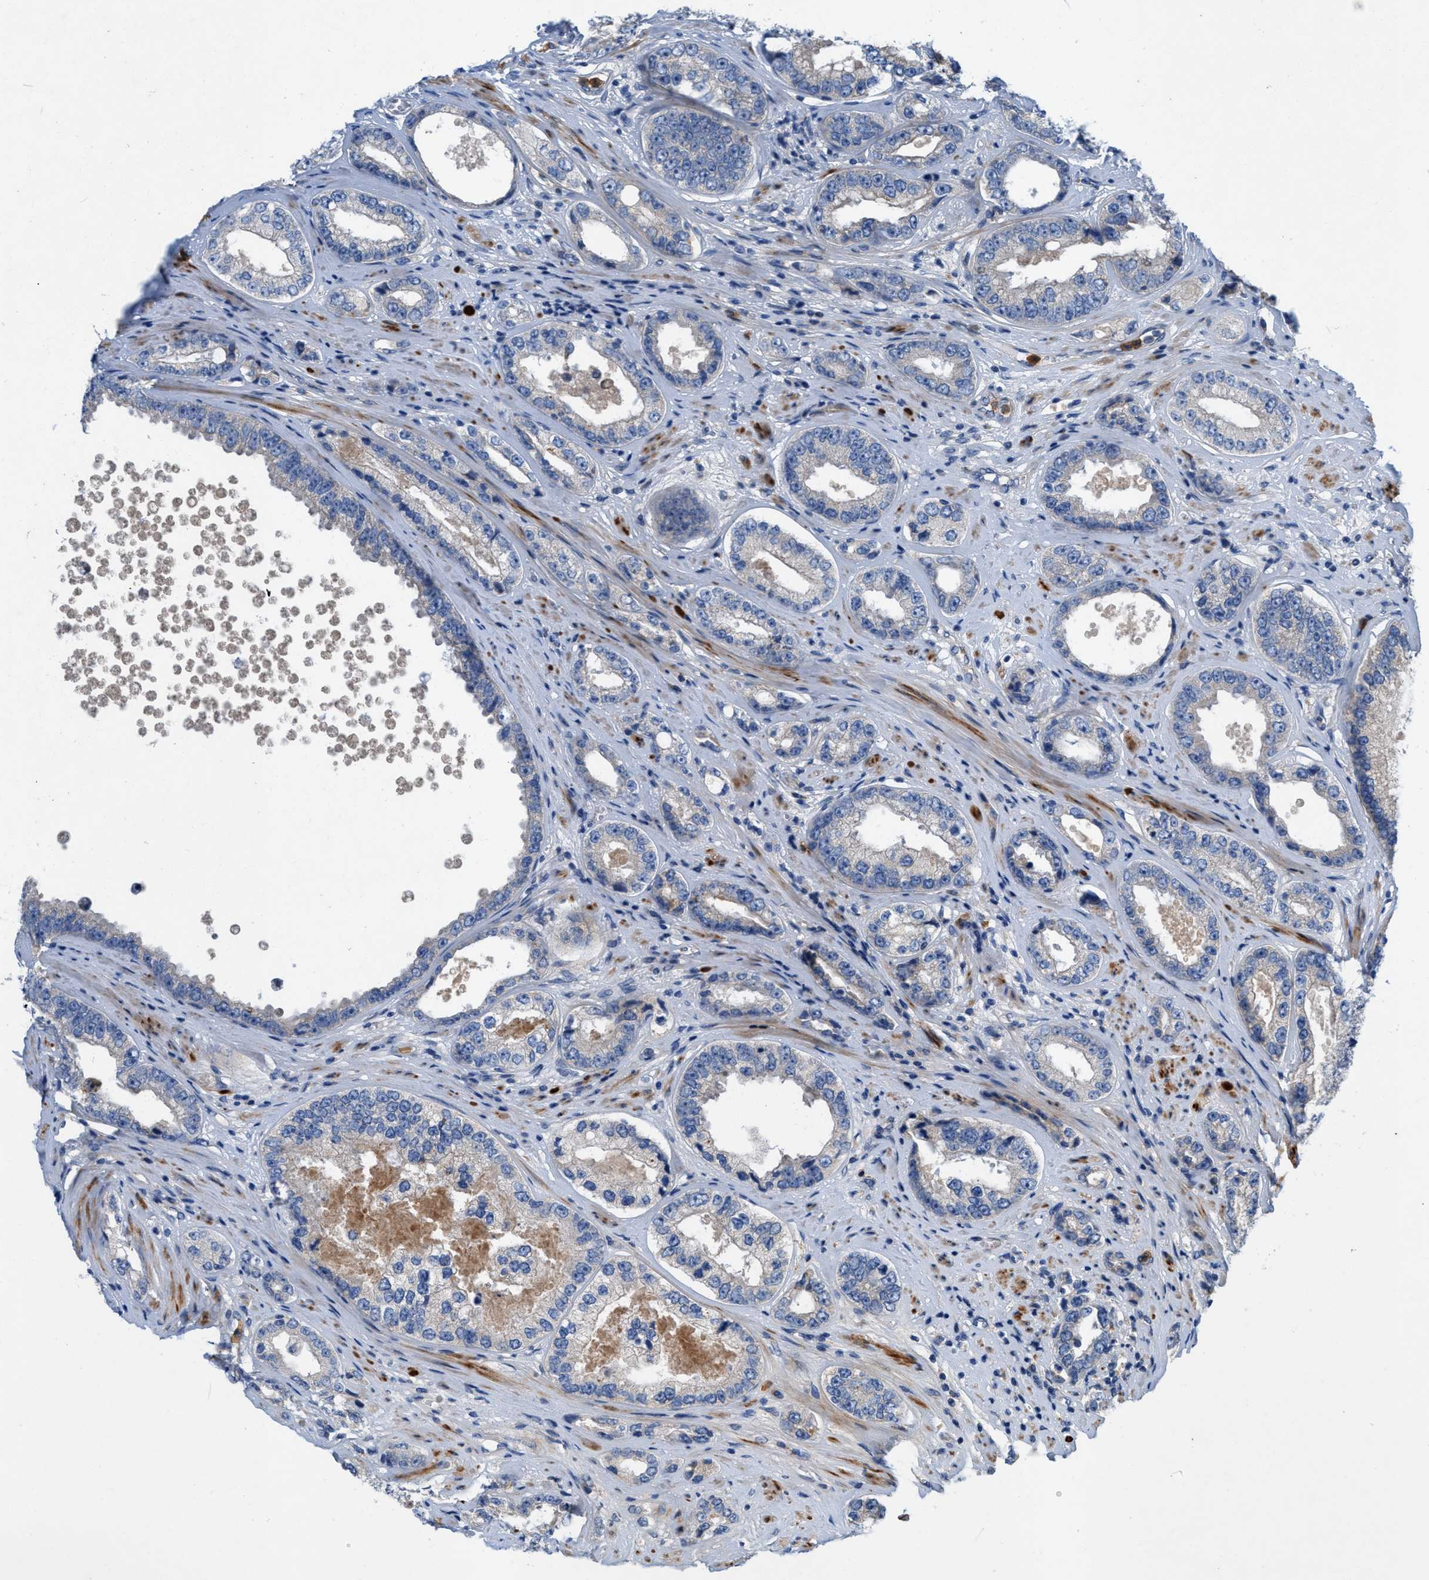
{"staining": {"intensity": "negative", "quantity": "none", "location": "none"}, "tissue": "prostate cancer", "cell_type": "Tumor cells", "image_type": "cancer", "snomed": [{"axis": "morphology", "description": "Adenocarcinoma, High grade"}, {"axis": "topography", "description": "Prostate"}], "caption": "Tumor cells show no significant expression in prostate adenocarcinoma (high-grade).", "gene": "PLPPR5", "patient": {"sex": "male", "age": 61}}